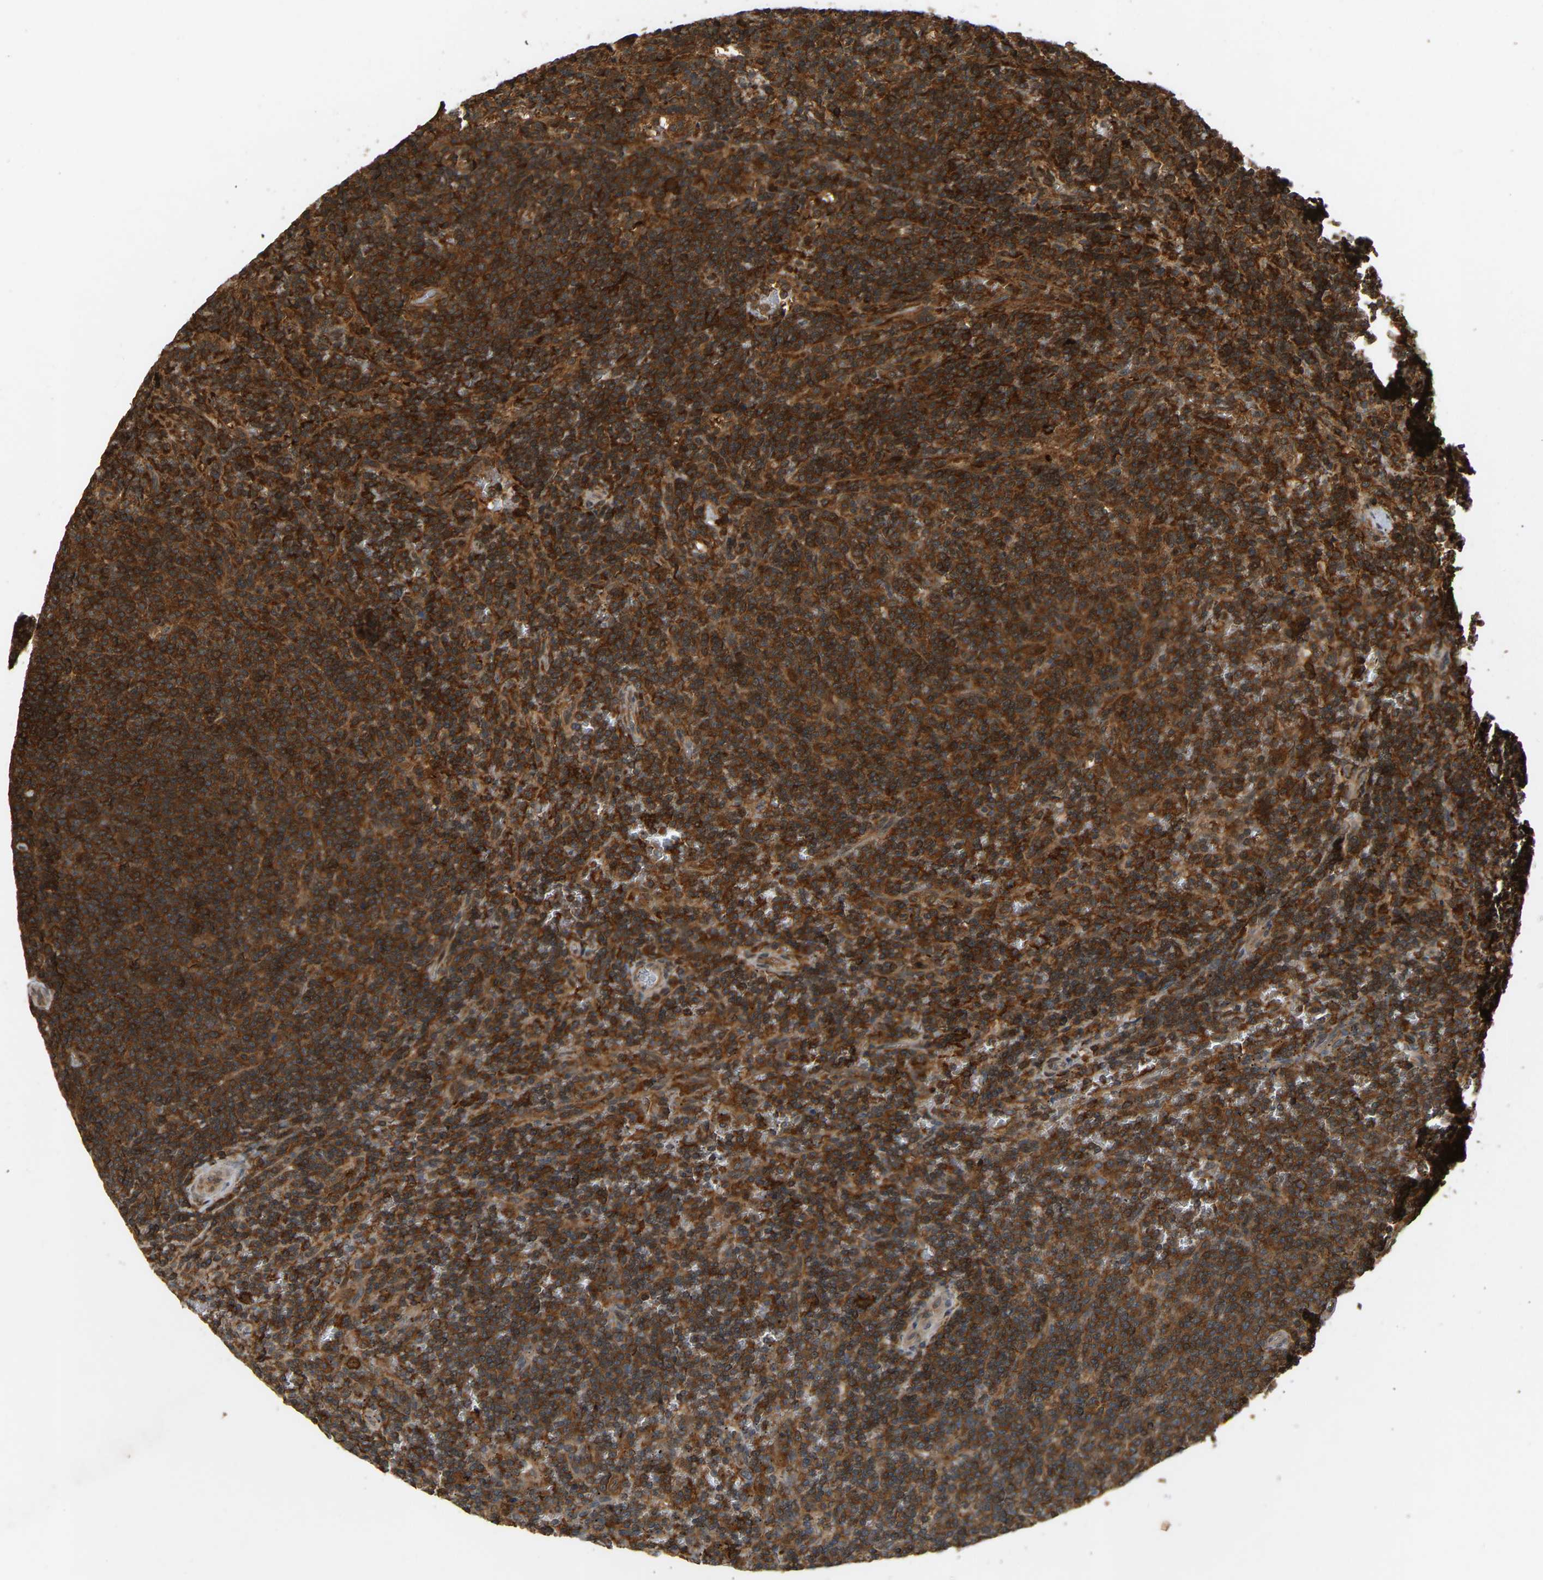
{"staining": {"intensity": "strong", "quantity": ">75%", "location": "cytoplasmic/membranous"}, "tissue": "lymphoma", "cell_type": "Tumor cells", "image_type": "cancer", "snomed": [{"axis": "morphology", "description": "Malignant lymphoma, non-Hodgkin's type, Low grade"}, {"axis": "topography", "description": "Spleen"}], "caption": "Immunohistochemistry (IHC) (DAB (3,3'-diaminobenzidine)) staining of human low-grade malignant lymphoma, non-Hodgkin's type exhibits strong cytoplasmic/membranous protein positivity in about >75% of tumor cells.", "gene": "GOPC", "patient": {"sex": "female", "age": 50}}